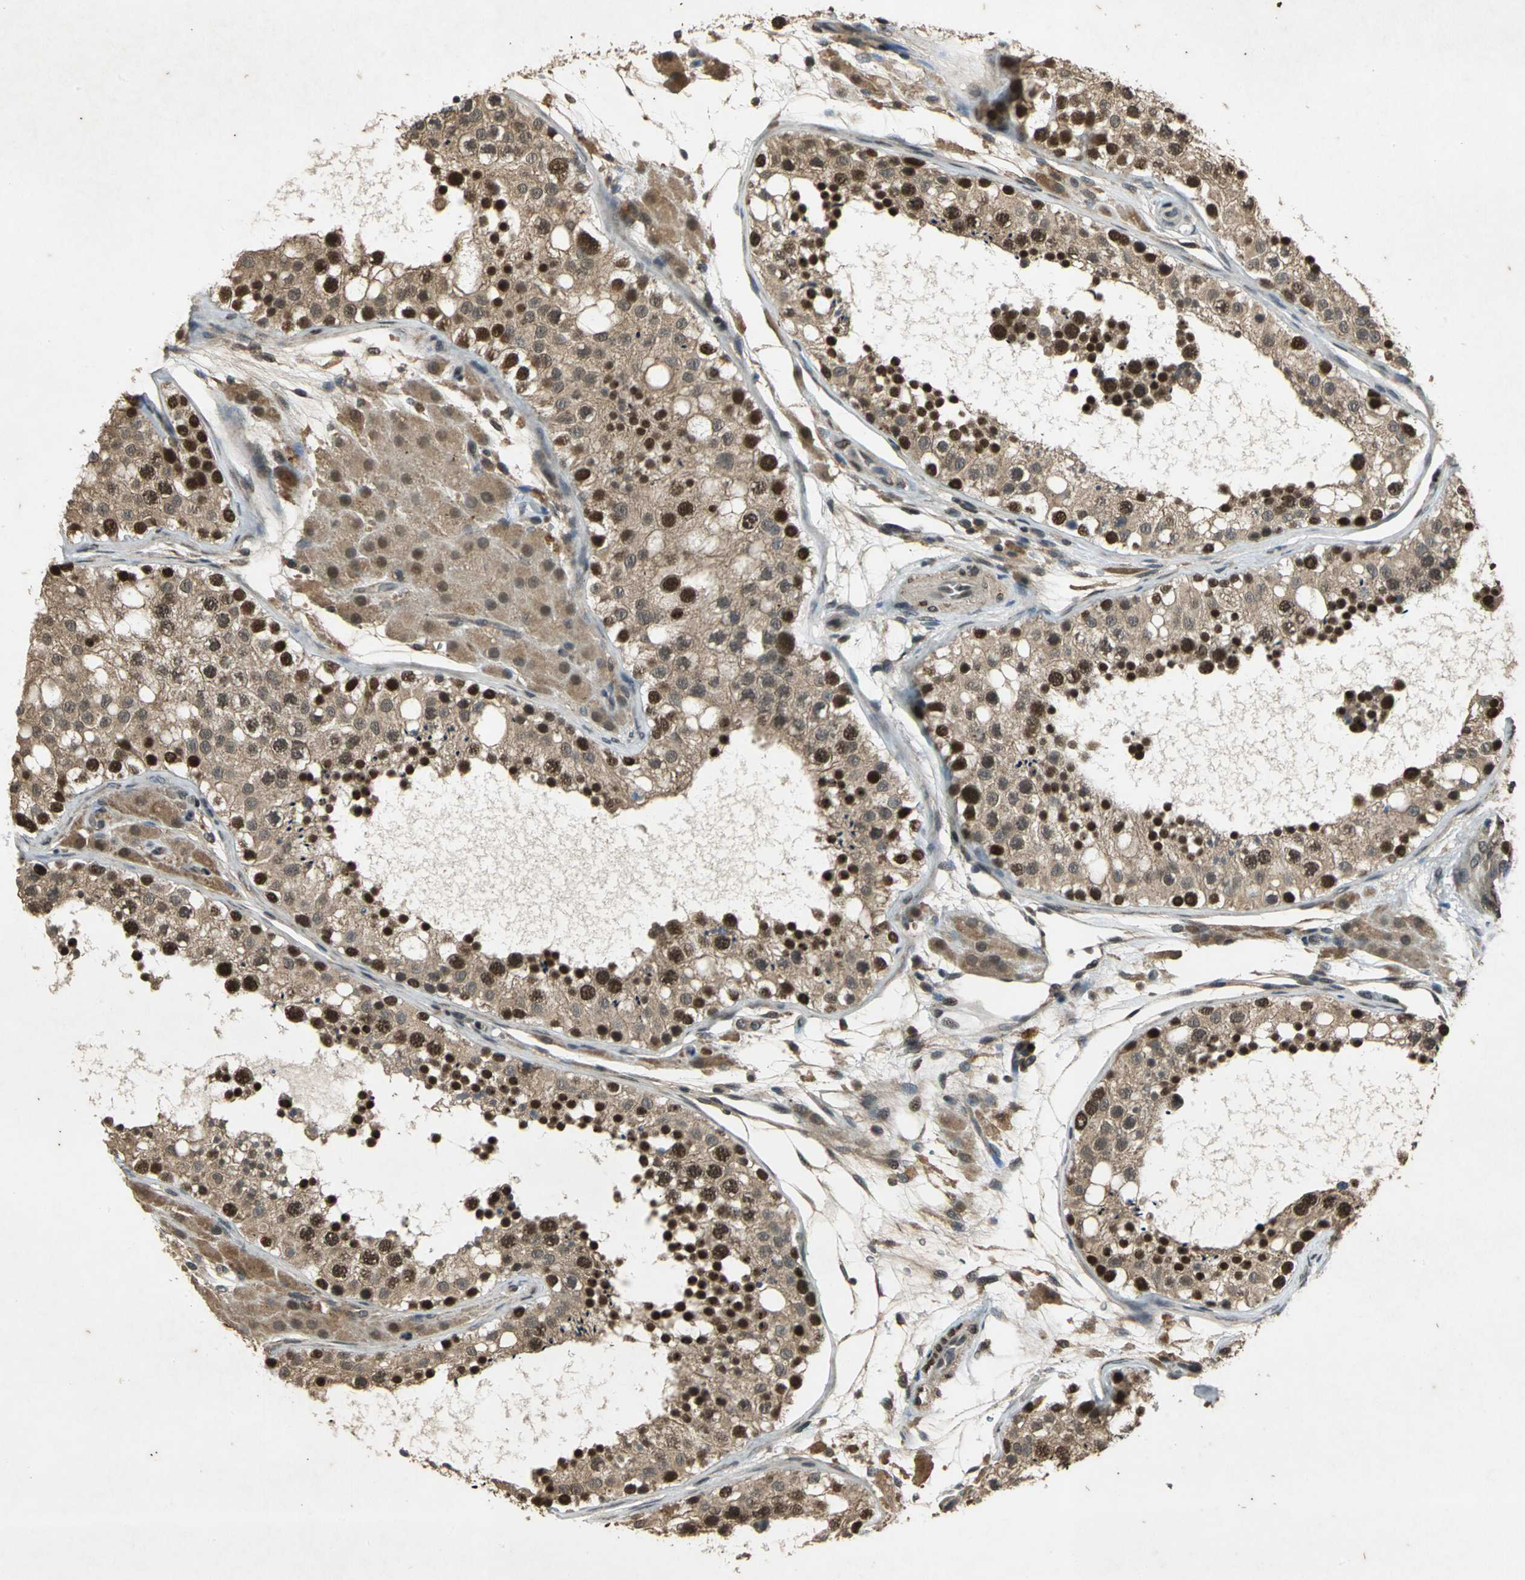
{"staining": {"intensity": "strong", "quantity": "<25%", "location": "nuclear"}, "tissue": "testis", "cell_type": "Cells in seminiferous ducts", "image_type": "normal", "snomed": [{"axis": "morphology", "description": "Normal tissue, NOS"}, {"axis": "topography", "description": "Testis"}], "caption": "Approximately <25% of cells in seminiferous ducts in benign testis reveal strong nuclear protein expression as visualized by brown immunohistochemical staining.", "gene": "NOTCH3", "patient": {"sex": "male", "age": 26}}